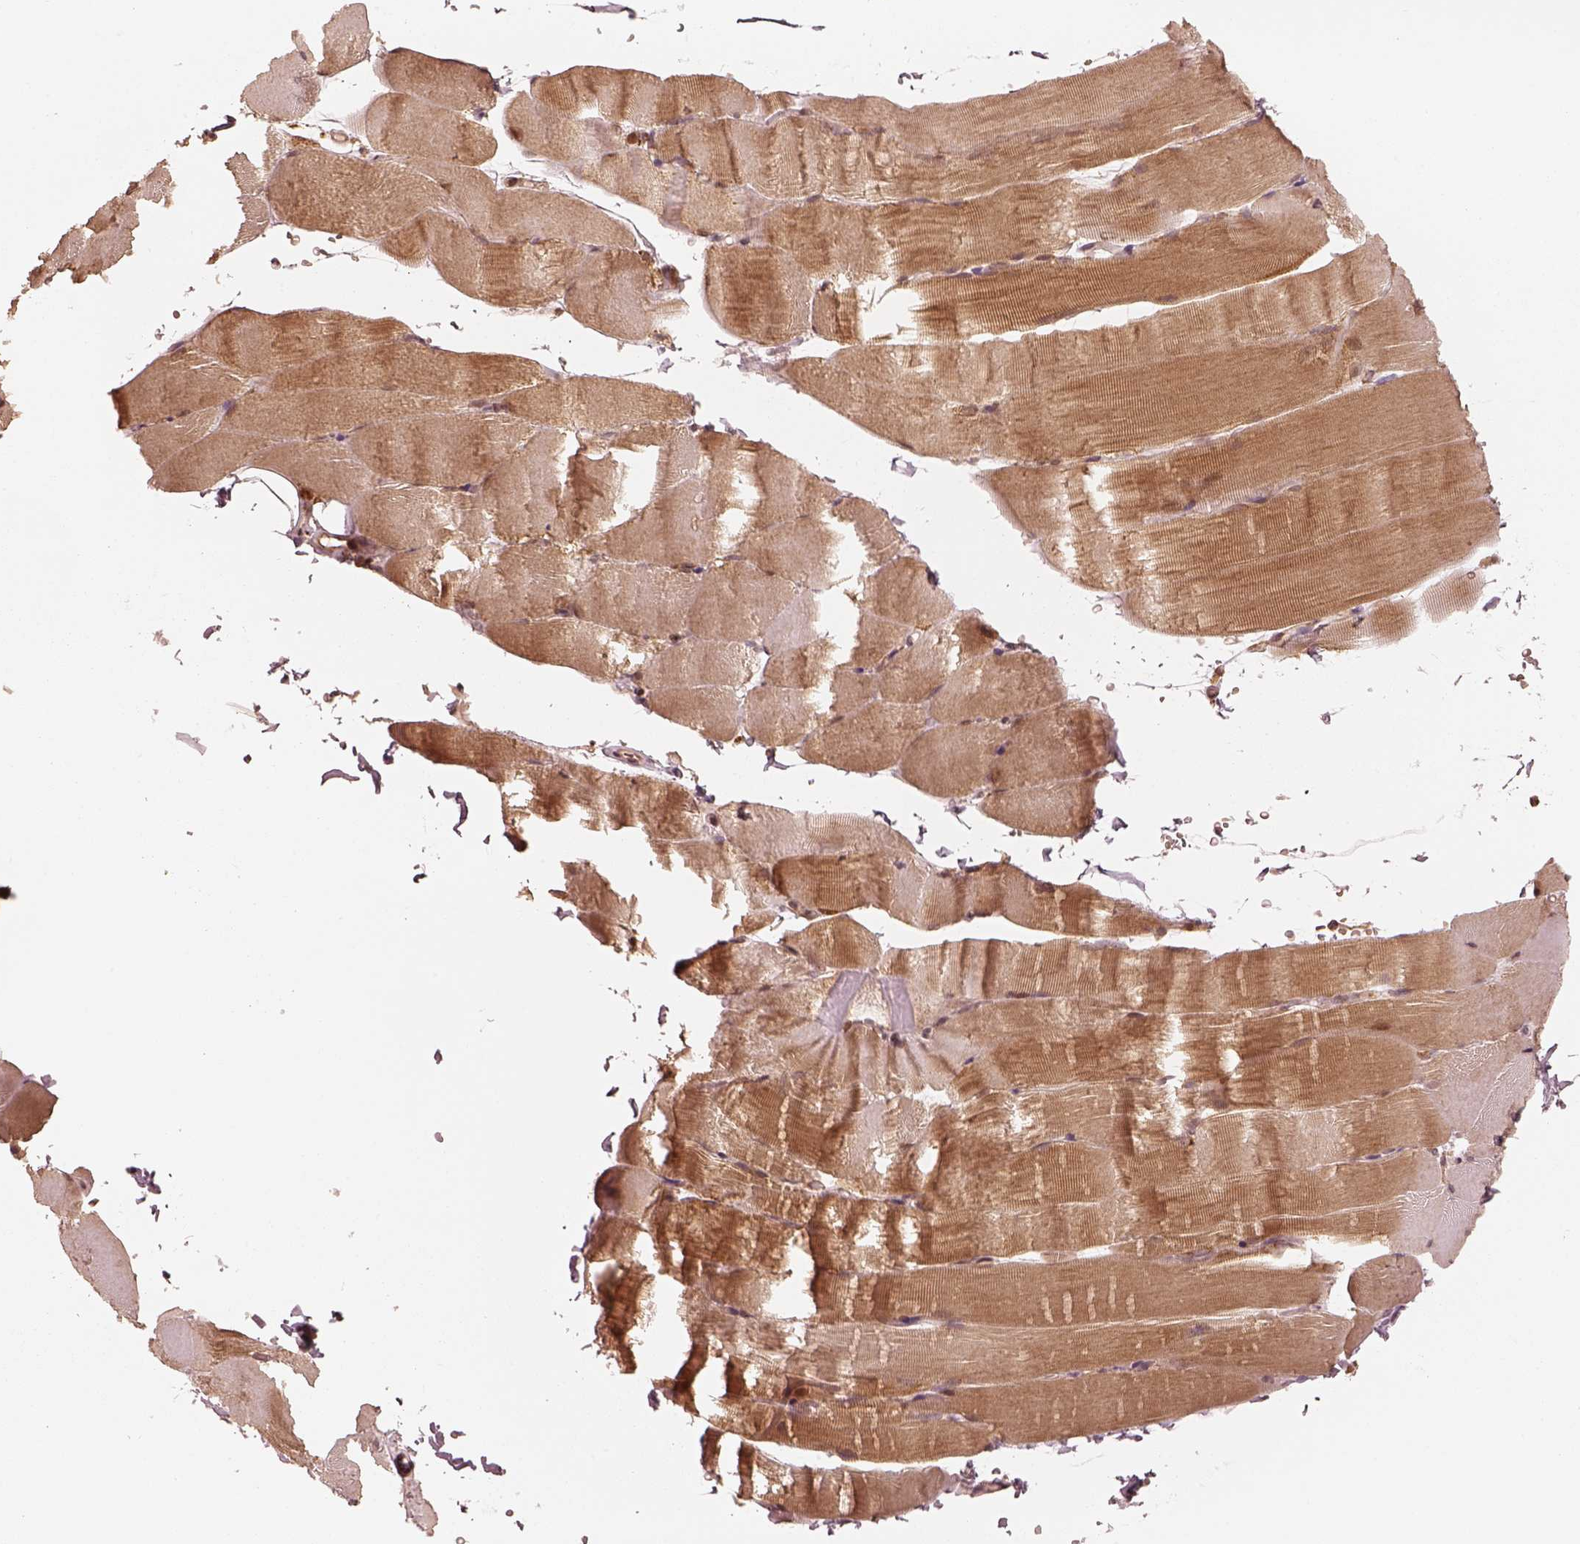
{"staining": {"intensity": "moderate", "quantity": ">75%", "location": "cytoplasmic/membranous"}, "tissue": "skeletal muscle", "cell_type": "Myocytes", "image_type": "normal", "snomed": [{"axis": "morphology", "description": "Normal tissue, NOS"}, {"axis": "topography", "description": "Skeletal muscle"}], "caption": "Brown immunohistochemical staining in benign skeletal muscle shows moderate cytoplasmic/membranous expression in about >75% of myocytes. The staining was performed using DAB to visualize the protein expression in brown, while the nuclei were stained in blue with hematoxylin (Magnification: 20x).", "gene": "DNAJC25", "patient": {"sex": "female", "age": 37}}